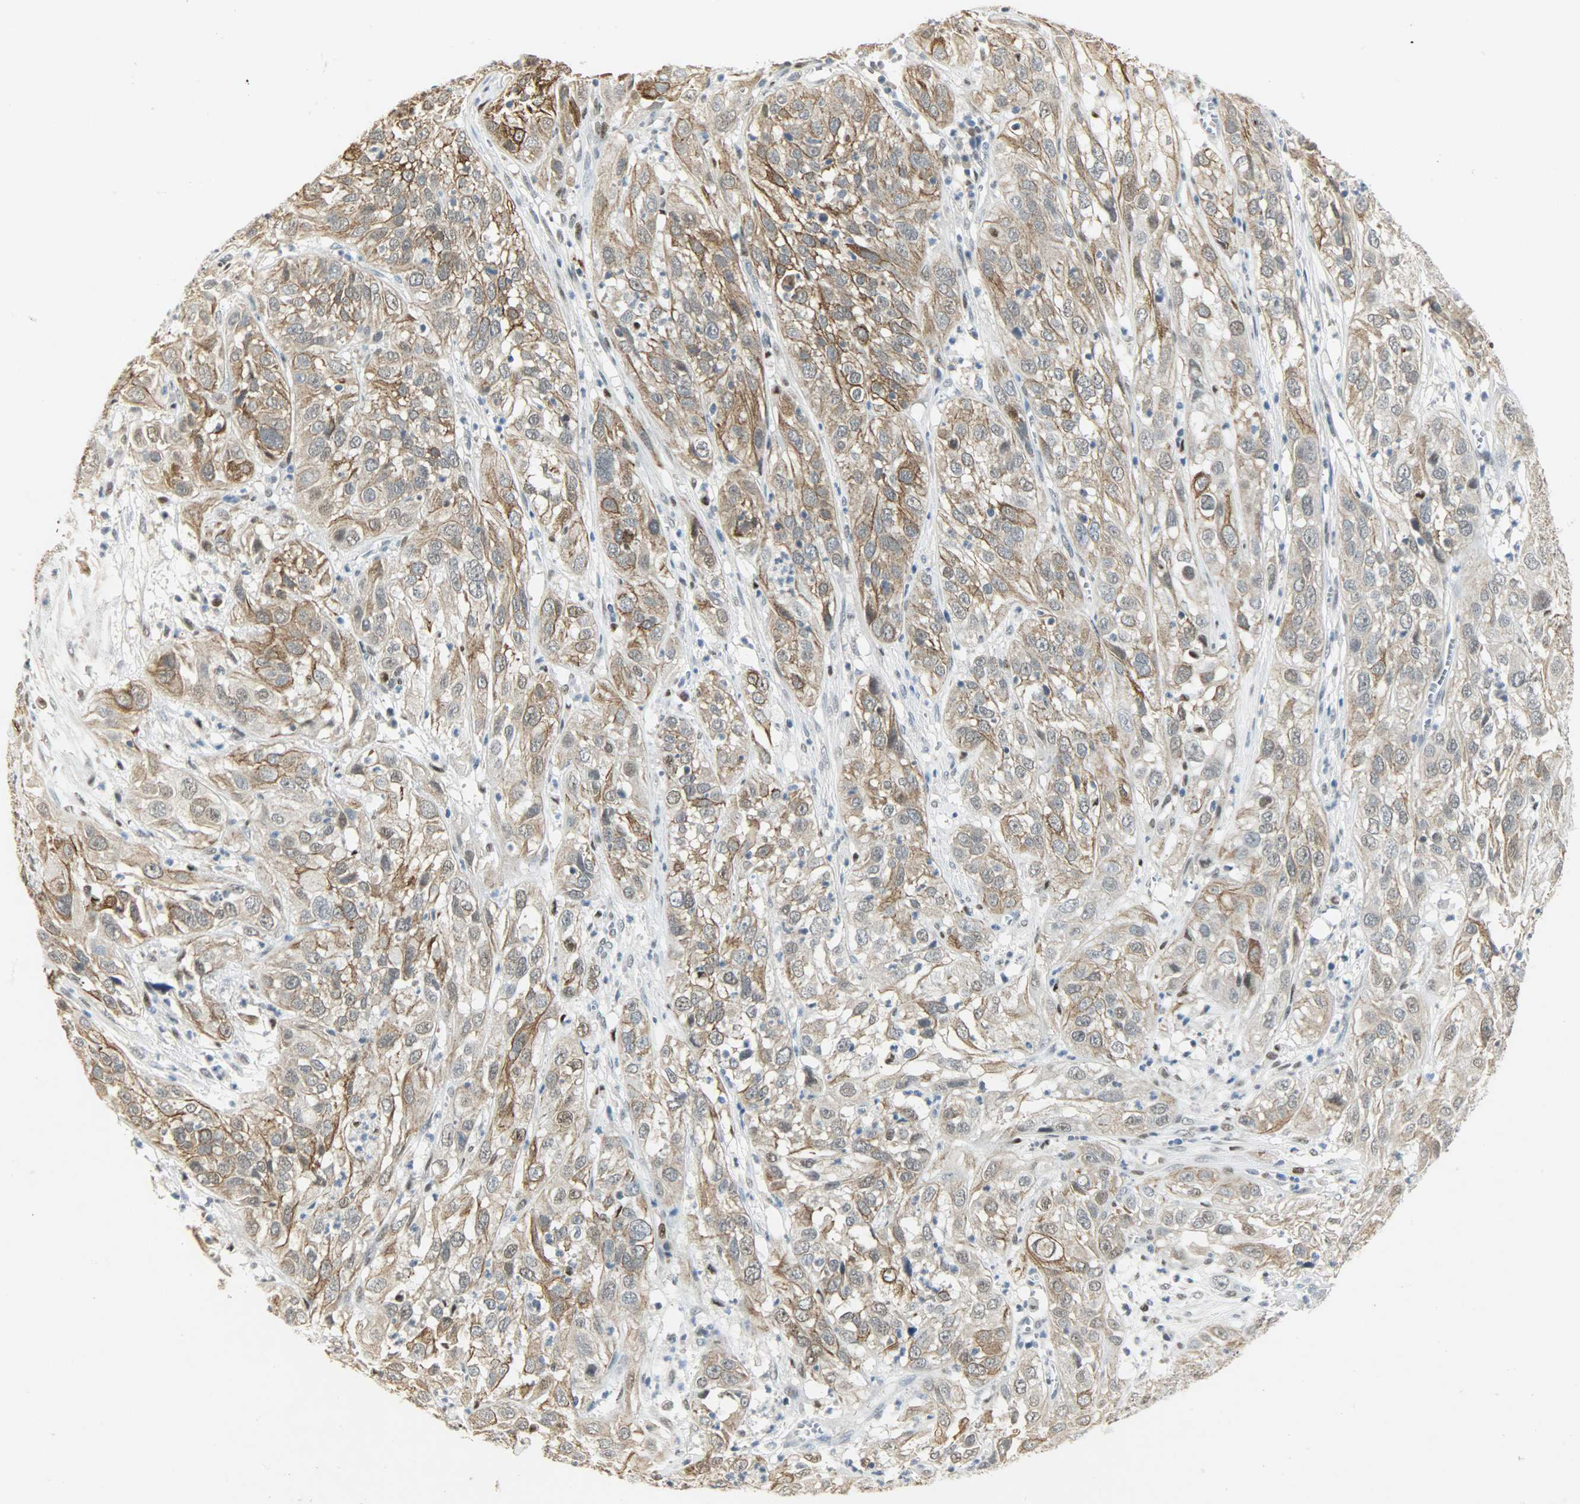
{"staining": {"intensity": "strong", "quantity": ">75%", "location": "cytoplasmic/membranous"}, "tissue": "cervical cancer", "cell_type": "Tumor cells", "image_type": "cancer", "snomed": [{"axis": "morphology", "description": "Squamous cell carcinoma, NOS"}, {"axis": "topography", "description": "Cervix"}], "caption": "Squamous cell carcinoma (cervical) stained with IHC shows strong cytoplasmic/membranous expression in approximately >75% of tumor cells.", "gene": "PPARG", "patient": {"sex": "female", "age": 32}}